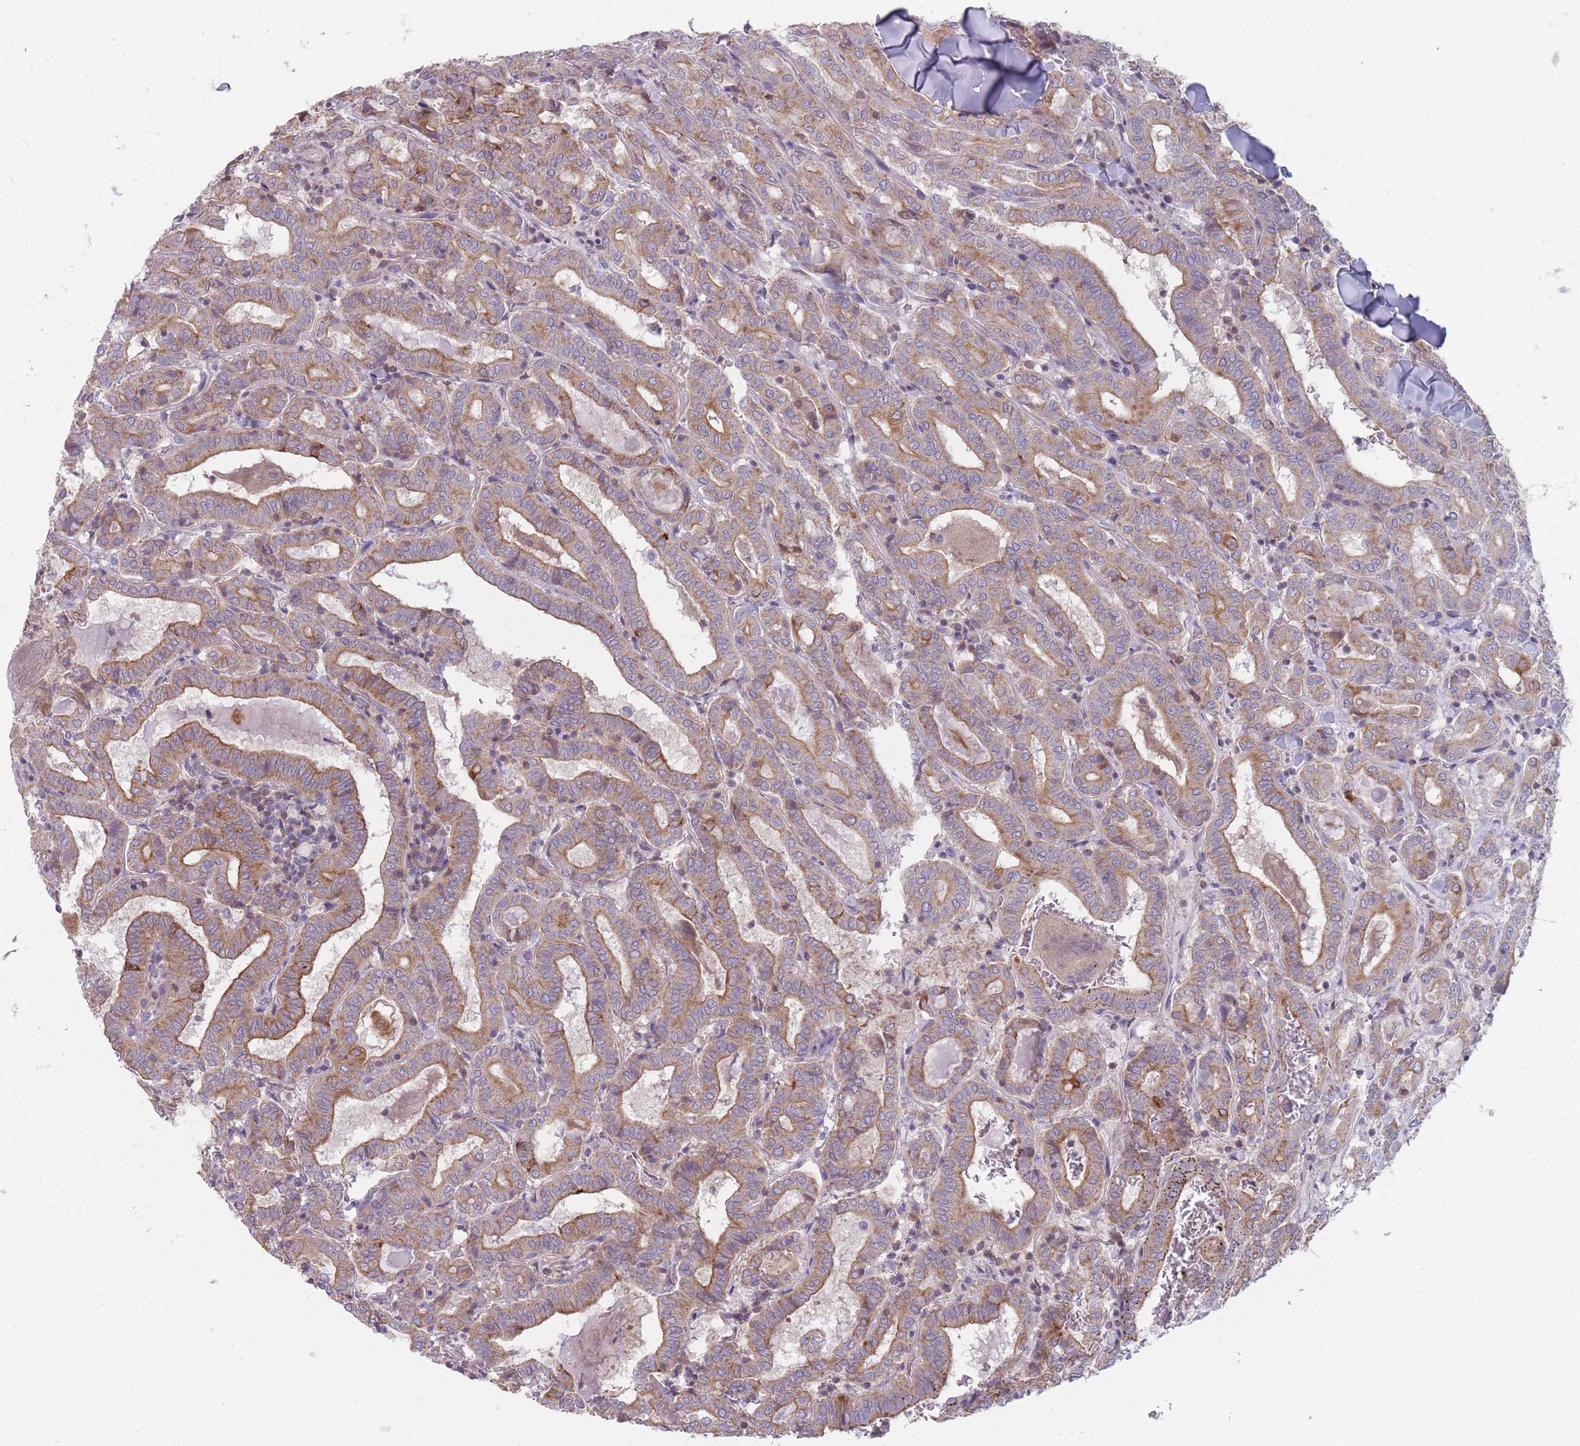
{"staining": {"intensity": "moderate", "quantity": ">75%", "location": "cytoplasmic/membranous"}, "tissue": "thyroid cancer", "cell_type": "Tumor cells", "image_type": "cancer", "snomed": [{"axis": "morphology", "description": "Papillary adenocarcinoma, NOS"}, {"axis": "topography", "description": "Thyroid gland"}], "caption": "Human papillary adenocarcinoma (thyroid) stained with a protein marker exhibits moderate staining in tumor cells.", "gene": "HSBP1L1", "patient": {"sex": "female", "age": 72}}